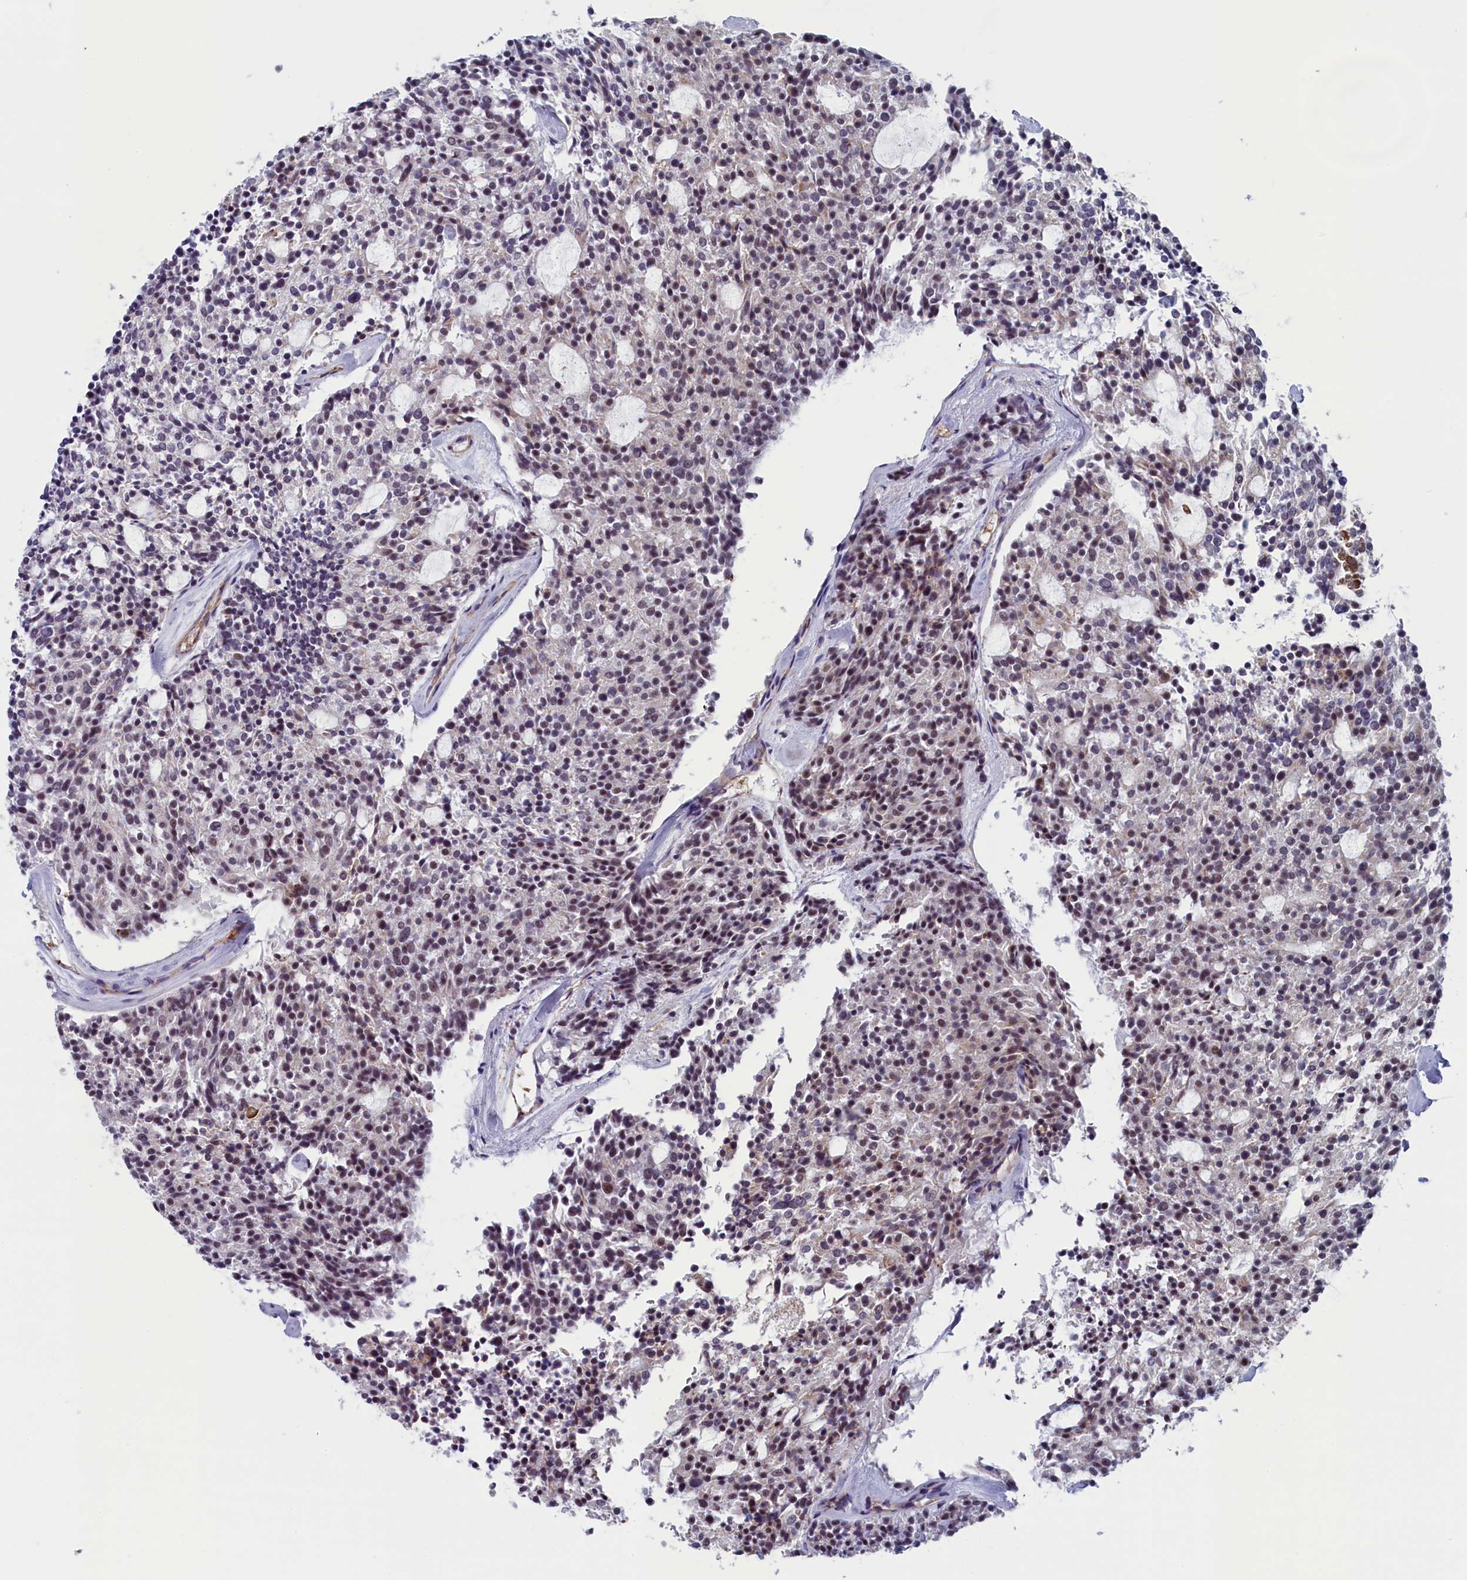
{"staining": {"intensity": "moderate", "quantity": "<25%", "location": "nuclear"}, "tissue": "carcinoid", "cell_type": "Tumor cells", "image_type": "cancer", "snomed": [{"axis": "morphology", "description": "Carcinoid, malignant, NOS"}, {"axis": "topography", "description": "Pancreas"}], "caption": "Carcinoid stained with immunohistochemistry (IHC) shows moderate nuclear expression in approximately <25% of tumor cells.", "gene": "CNEP1R1", "patient": {"sex": "female", "age": 54}}